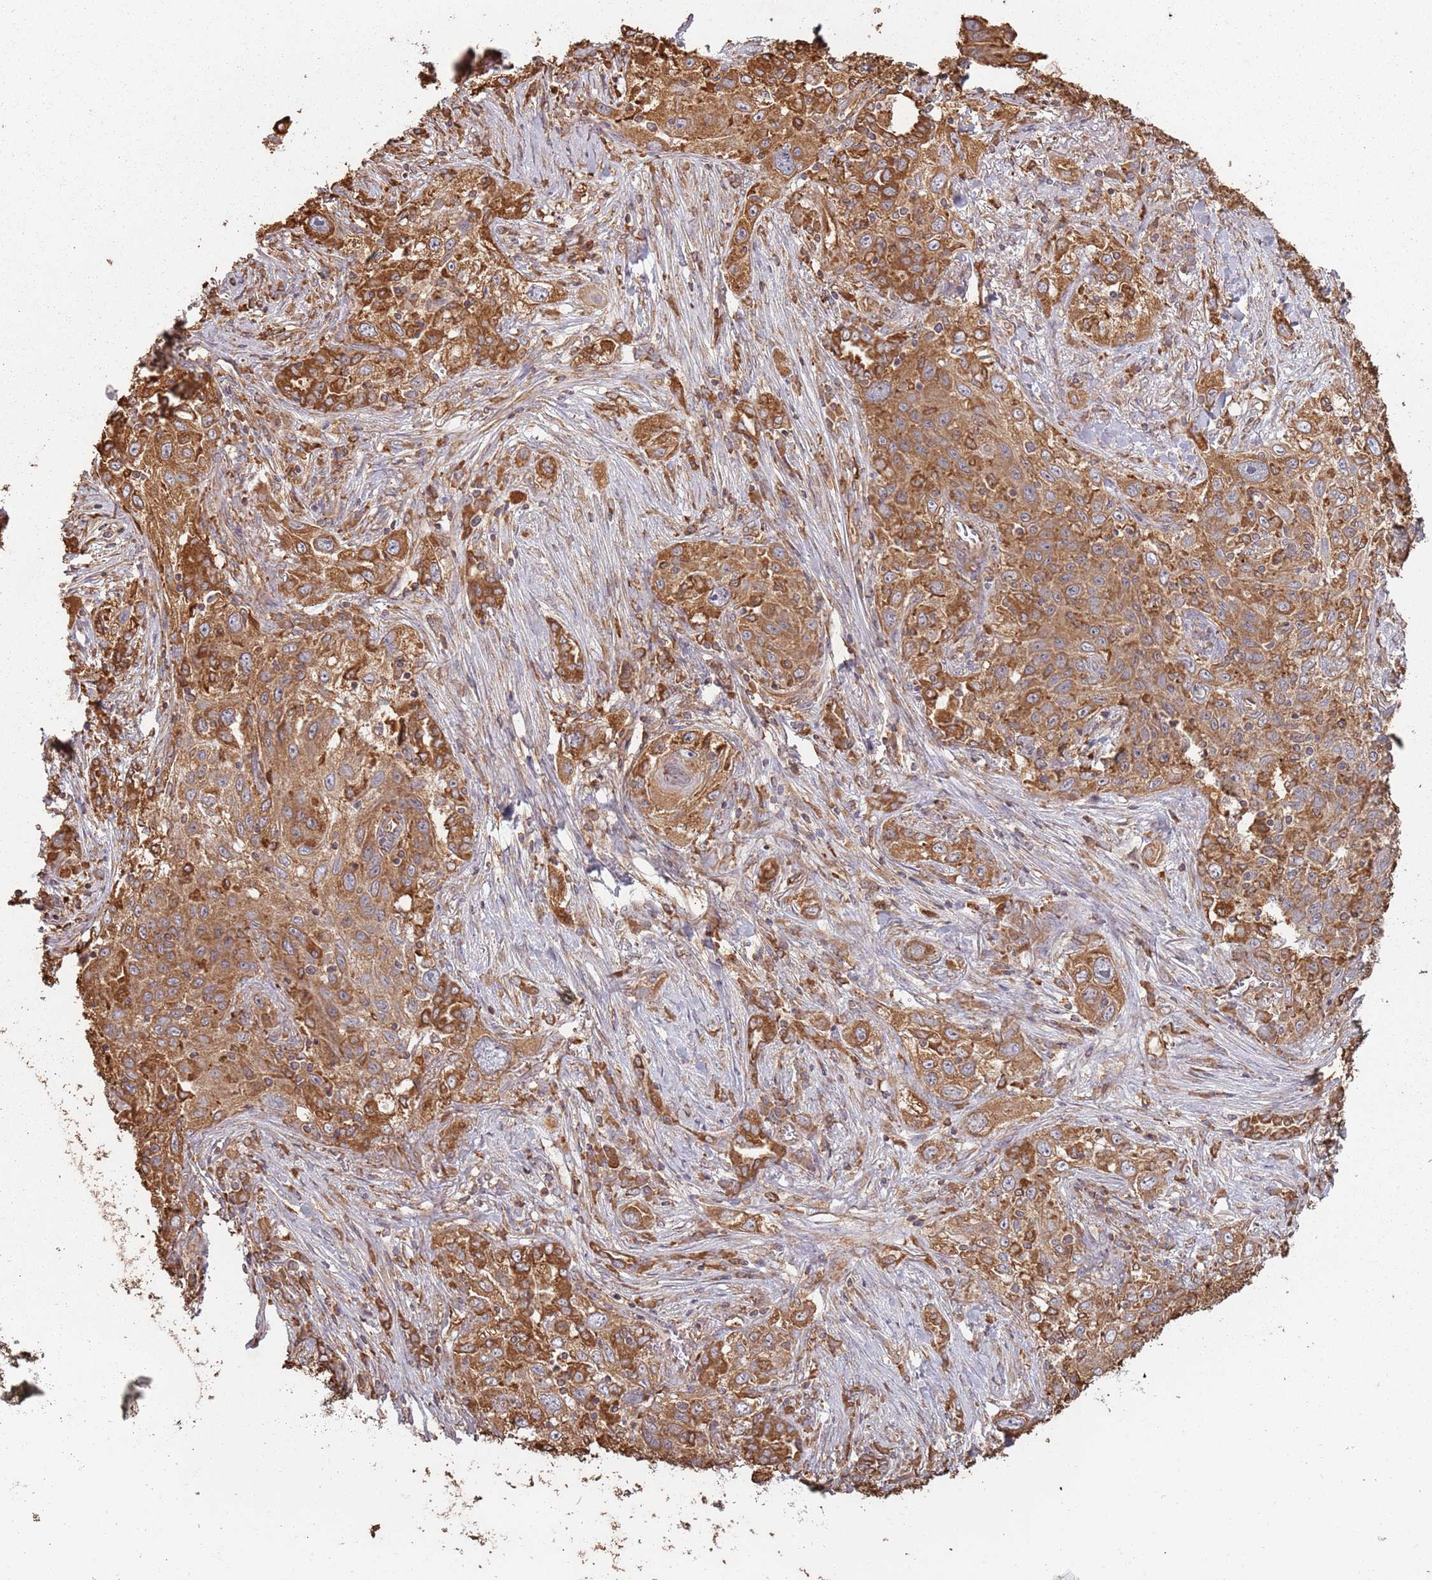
{"staining": {"intensity": "moderate", "quantity": ">75%", "location": "cytoplasmic/membranous"}, "tissue": "lung cancer", "cell_type": "Tumor cells", "image_type": "cancer", "snomed": [{"axis": "morphology", "description": "Squamous cell carcinoma, NOS"}, {"axis": "topography", "description": "Lung"}], "caption": "Lung cancer (squamous cell carcinoma) stained with IHC demonstrates moderate cytoplasmic/membranous expression in about >75% of tumor cells.", "gene": "ATOSB", "patient": {"sex": "female", "age": 69}}